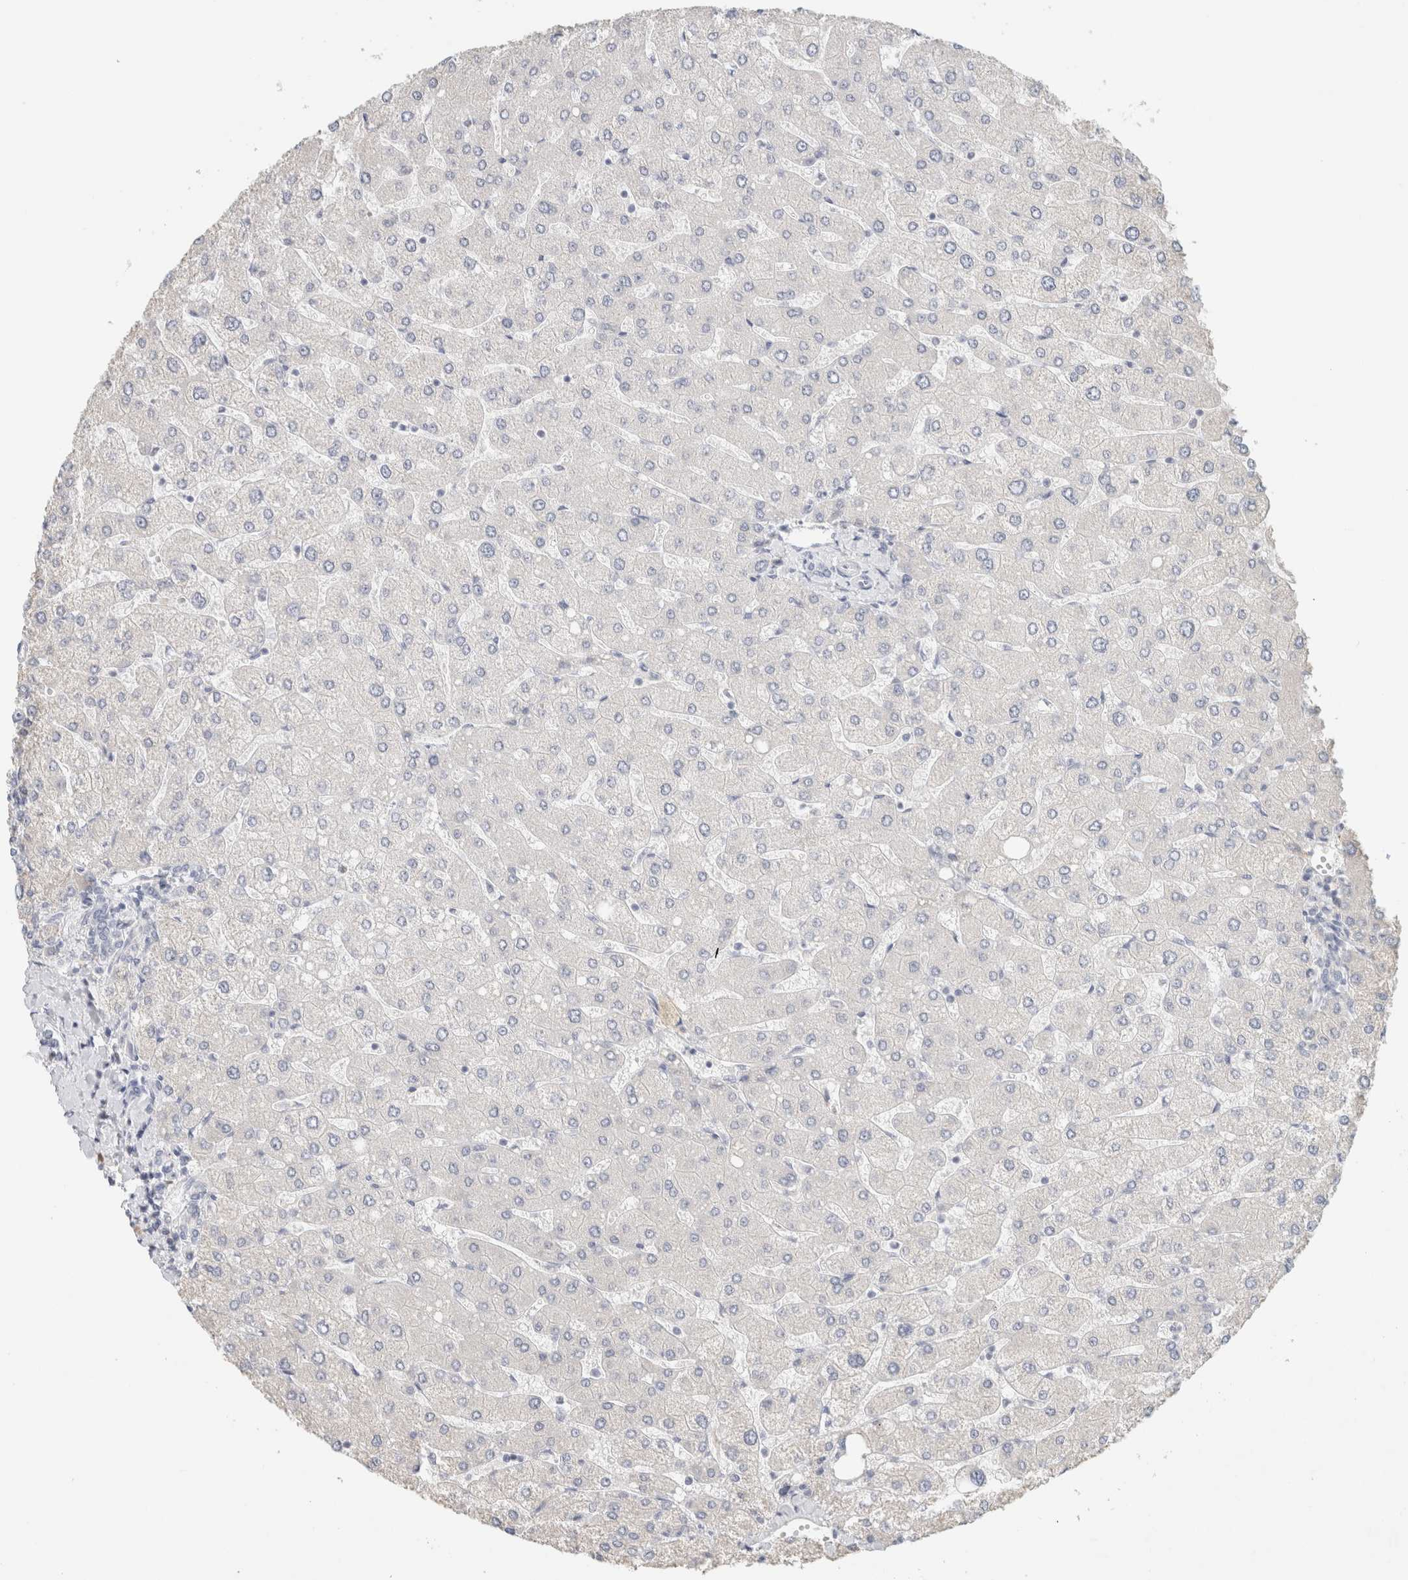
{"staining": {"intensity": "negative", "quantity": "none", "location": "none"}, "tissue": "liver", "cell_type": "Cholangiocytes", "image_type": "normal", "snomed": [{"axis": "morphology", "description": "Normal tissue, NOS"}, {"axis": "topography", "description": "Liver"}], "caption": "The histopathology image exhibits no significant staining in cholangiocytes of liver.", "gene": "NEFM", "patient": {"sex": "male", "age": 55}}